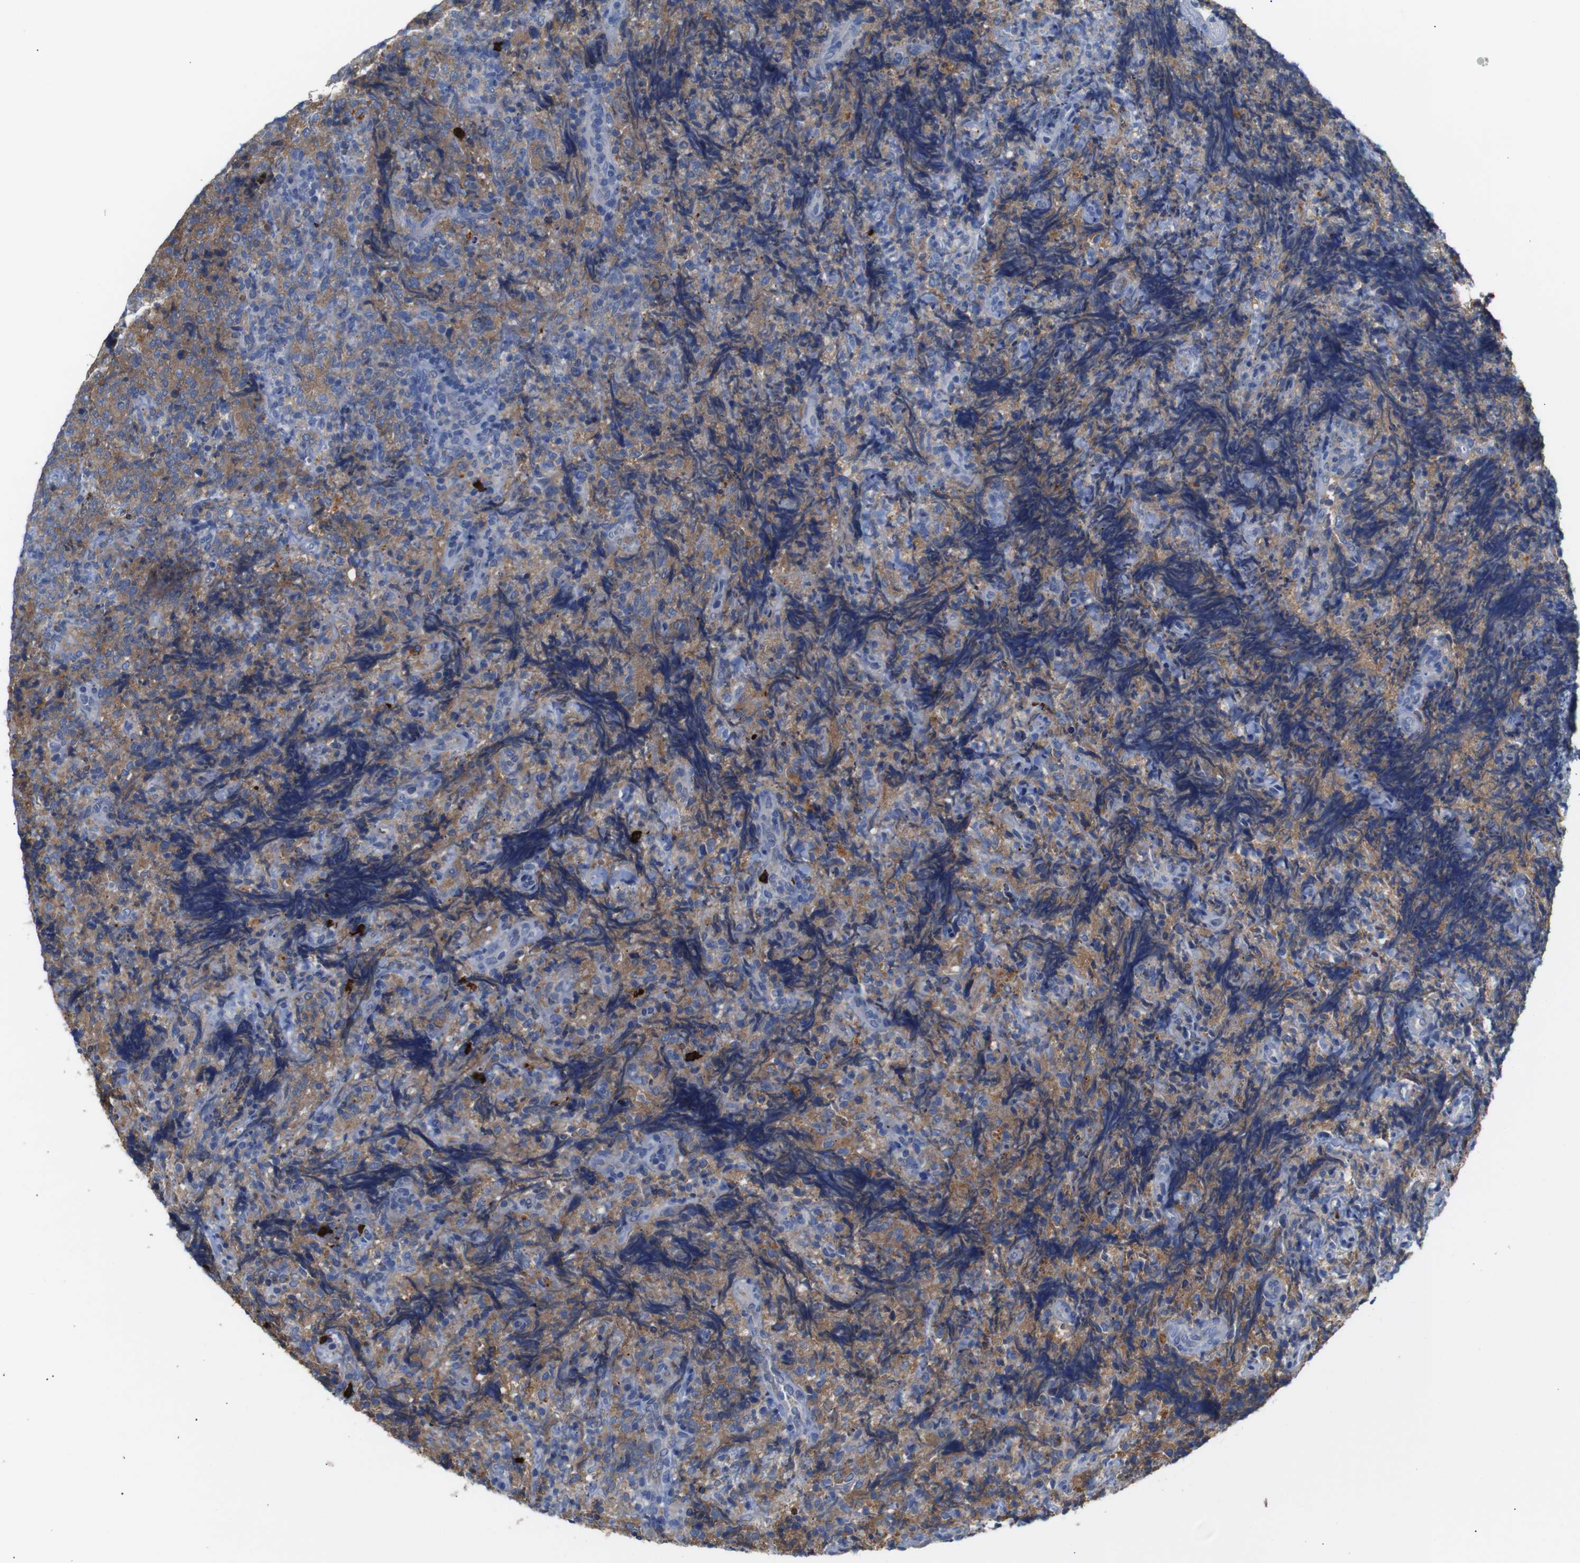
{"staining": {"intensity": "moderate", "quantity": ">75%", "location": "cytoplasmic/membranous"}, "tissue": "lymphoma", "cell_type": "Tumor cells", "image_type": "cancer", "snomed": [{"axis": "morphology", "description": "Malignant lymphoma, non-Hodgkin's type, High grade"}, {"axis": "topography", "description": "Tonsil"}], "caption": "High-grade malignant lymphoma, non-Hodgkin's type was stained to show a protein in brown. There is medium levels of moderate cytoplasmic/membranous staining in about >75% of tumor cells.", "gene": "ALOX15", "patient": {"sex": "female", "age": 36}}